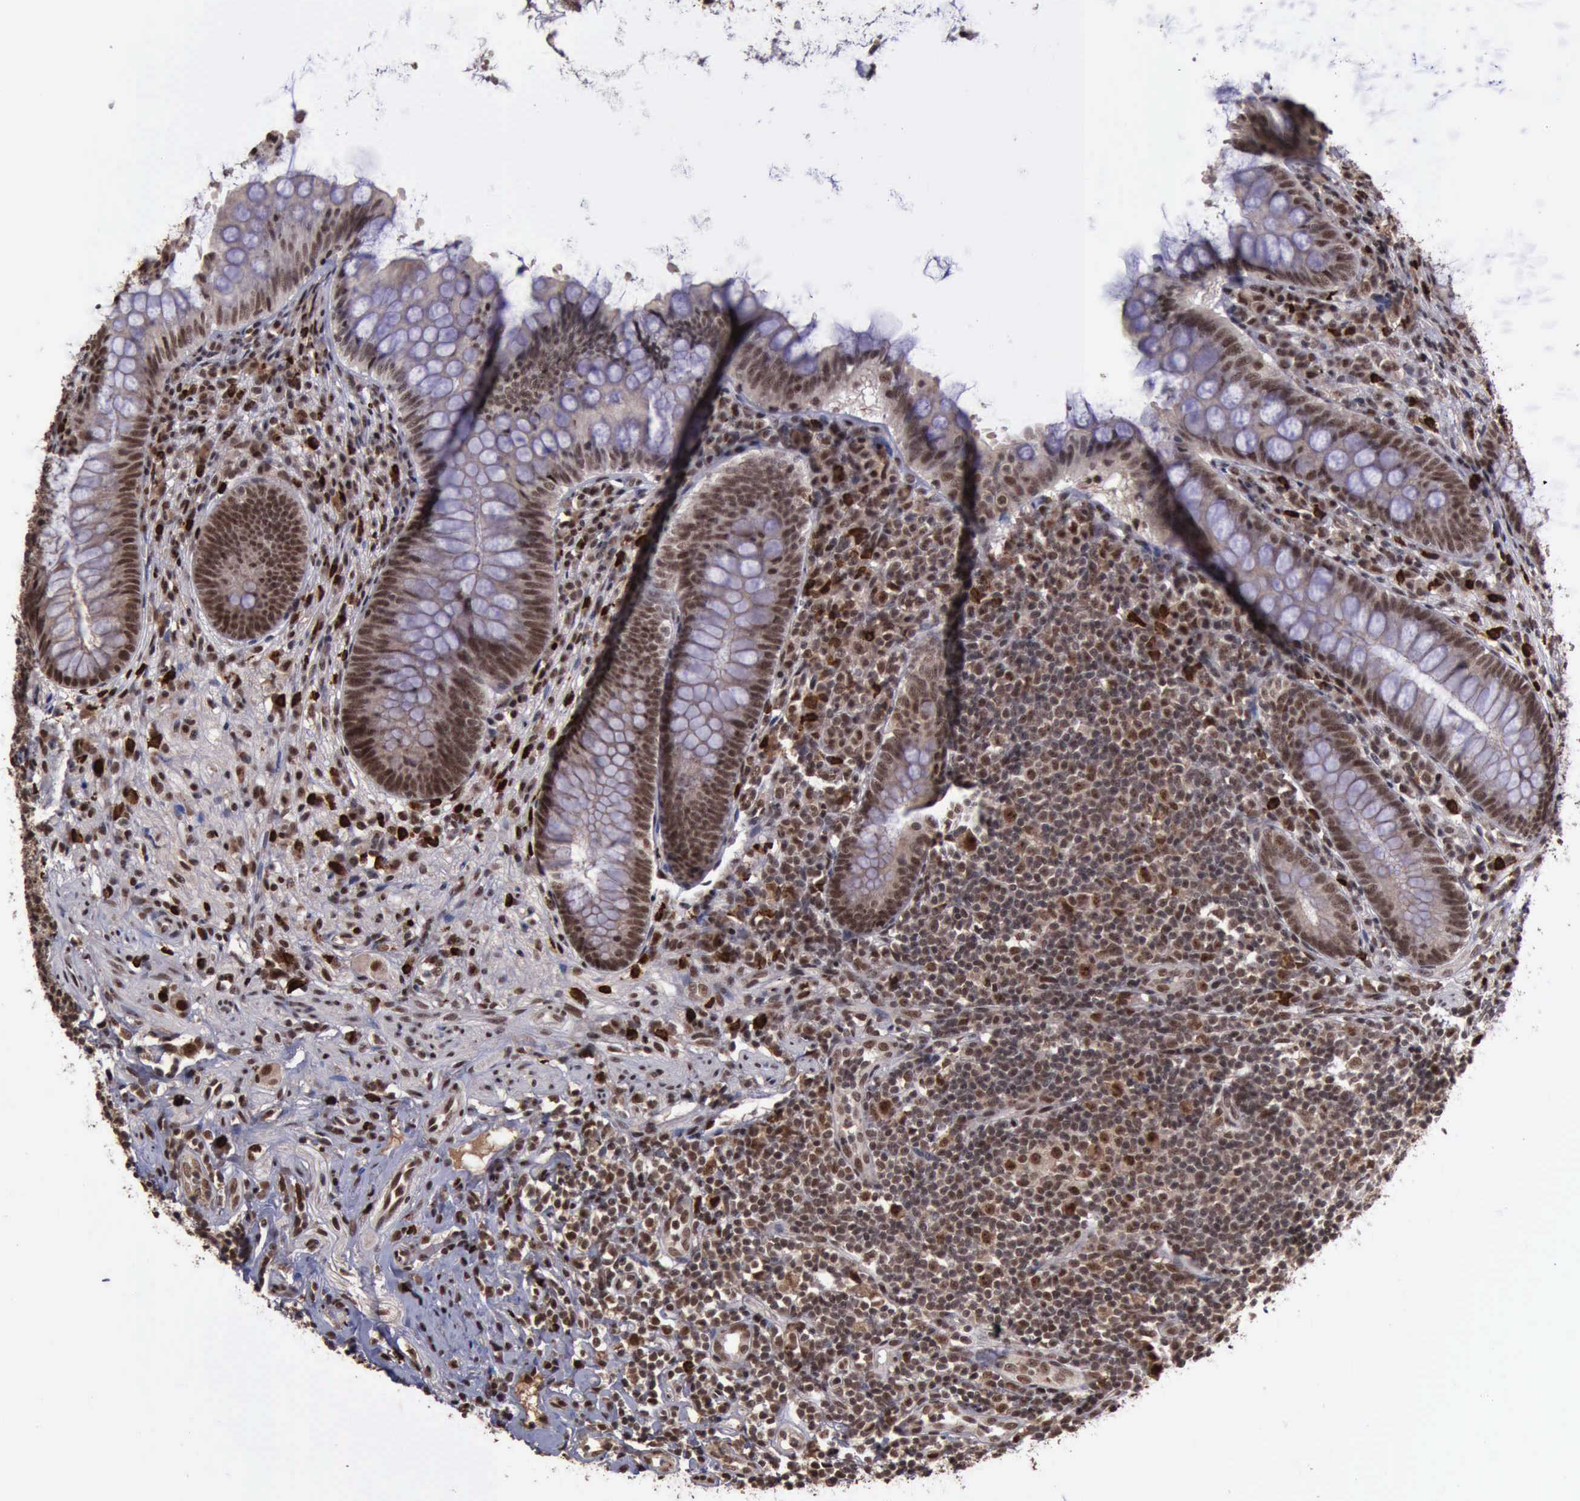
{"staining": {"intensity": "strong", "quantity": ">75%", "location": "cytoplasmic/membranous,nuclear"}, "tissue": "appendix", "cell_type": "Glandular cells", "image_type": "normal", "snomed": [{"axis": "morphology", "description": "Normal tissue, NOS"}, {"axis": "topography", "description": "Appendix"}], "caption": "Brown immunohistochemical staining in unremarkable appendix reveals strong cytoplasmic/membranous,nuclear expression in about >75% of glandular cells.", "gene": "TRMT2A", "patient": {"sex": "female", "age": 66}}